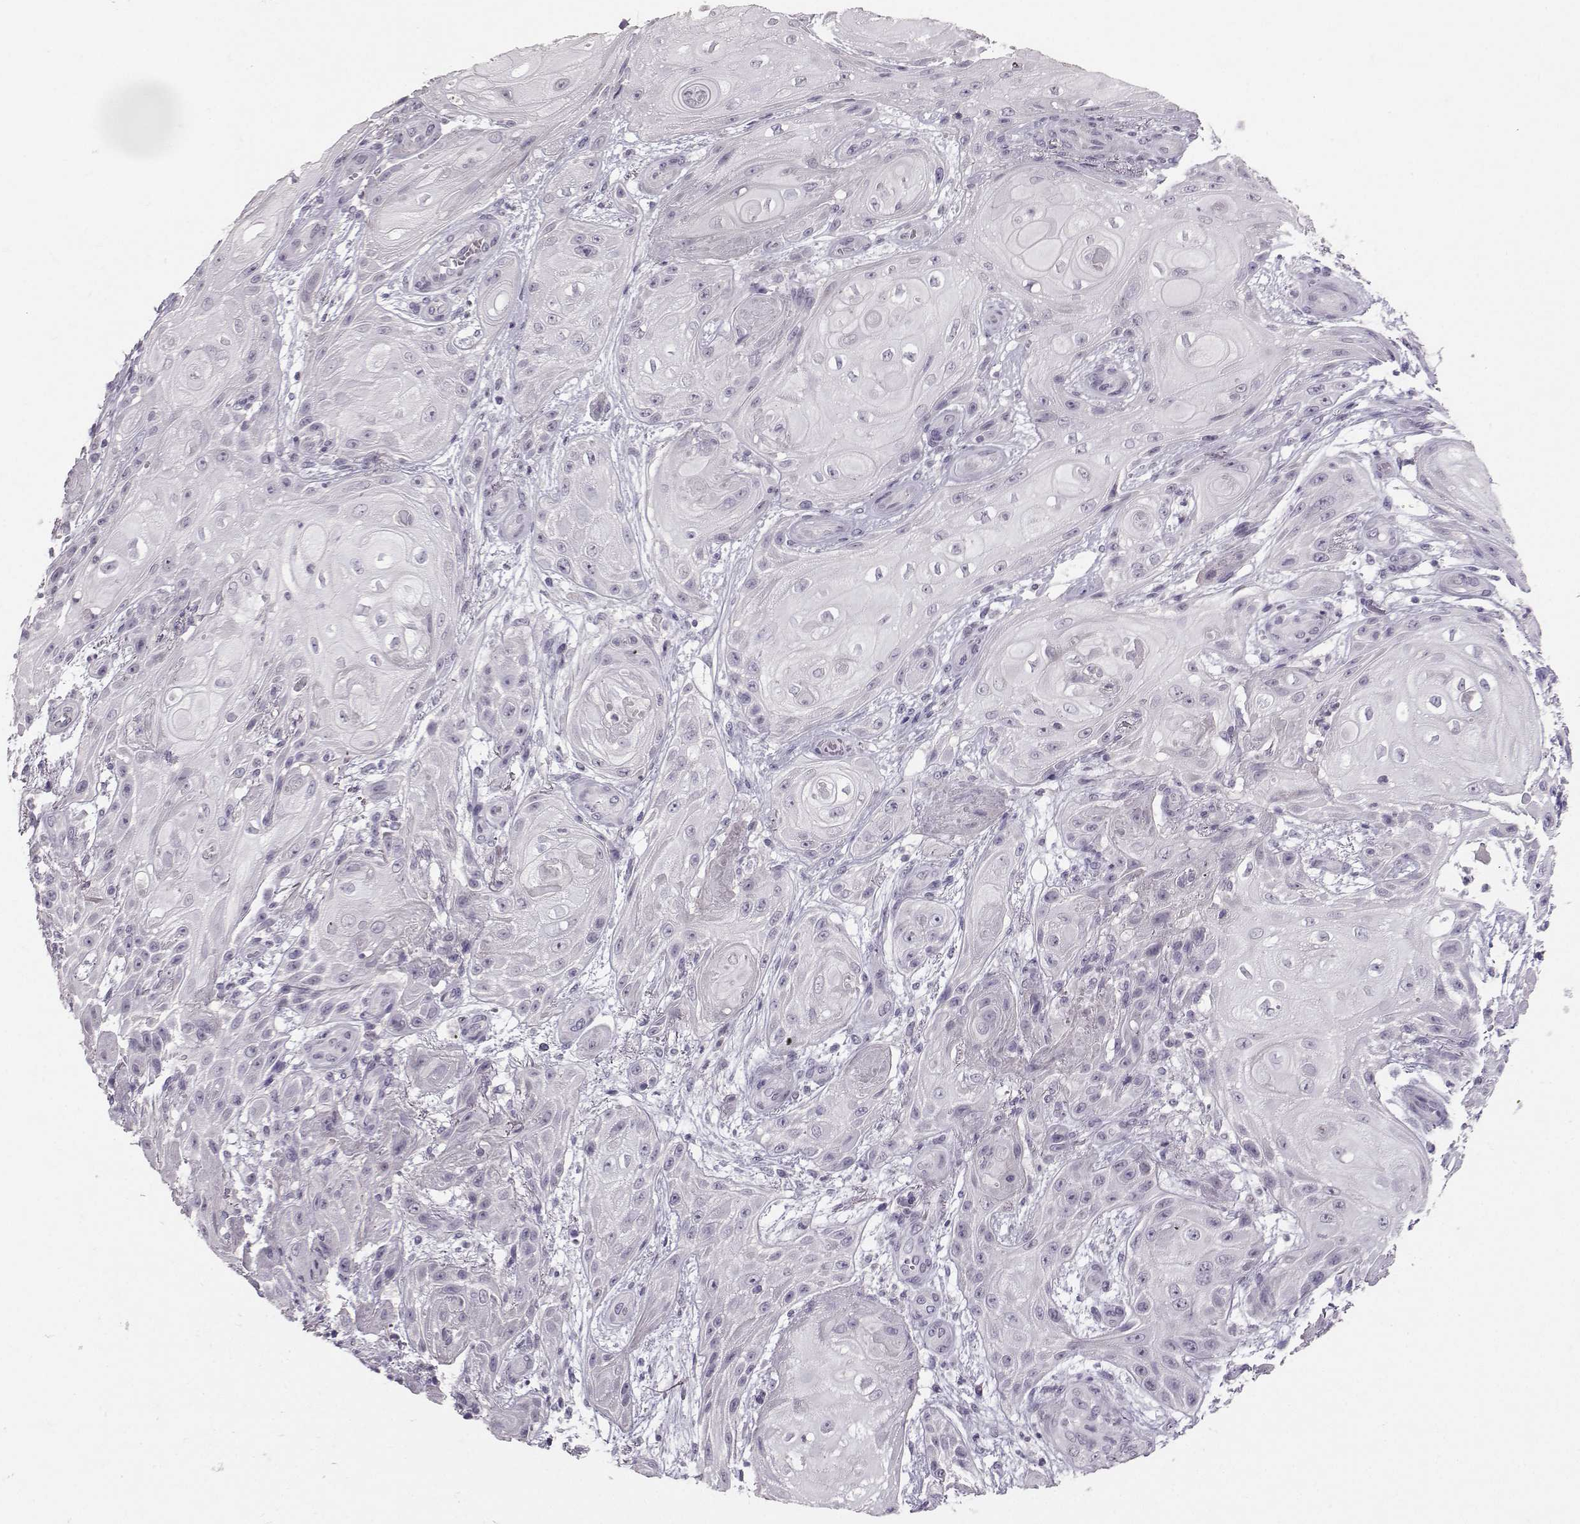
{"staining": {"intensity": "negative", "quantity": "none", "location": "none"}, "tissue": "skin cancer", "cell_type": "Tumor cells", "image_type": "cancer", "snomed": [{"axis": "morphology", "description": "Squamous cell carcinoma, NOS"}, {"axis": "topography", "description": "Skin"}], "caption": "Immunohistochemistry (IHC) image of neoplastic tissue: skin cancer stained with DAB displays no significant protein expression in tumor cells. Nuclei are stained in blue.", "gene": "PKP2", "patient": {"sex": "male", "age": 62}}